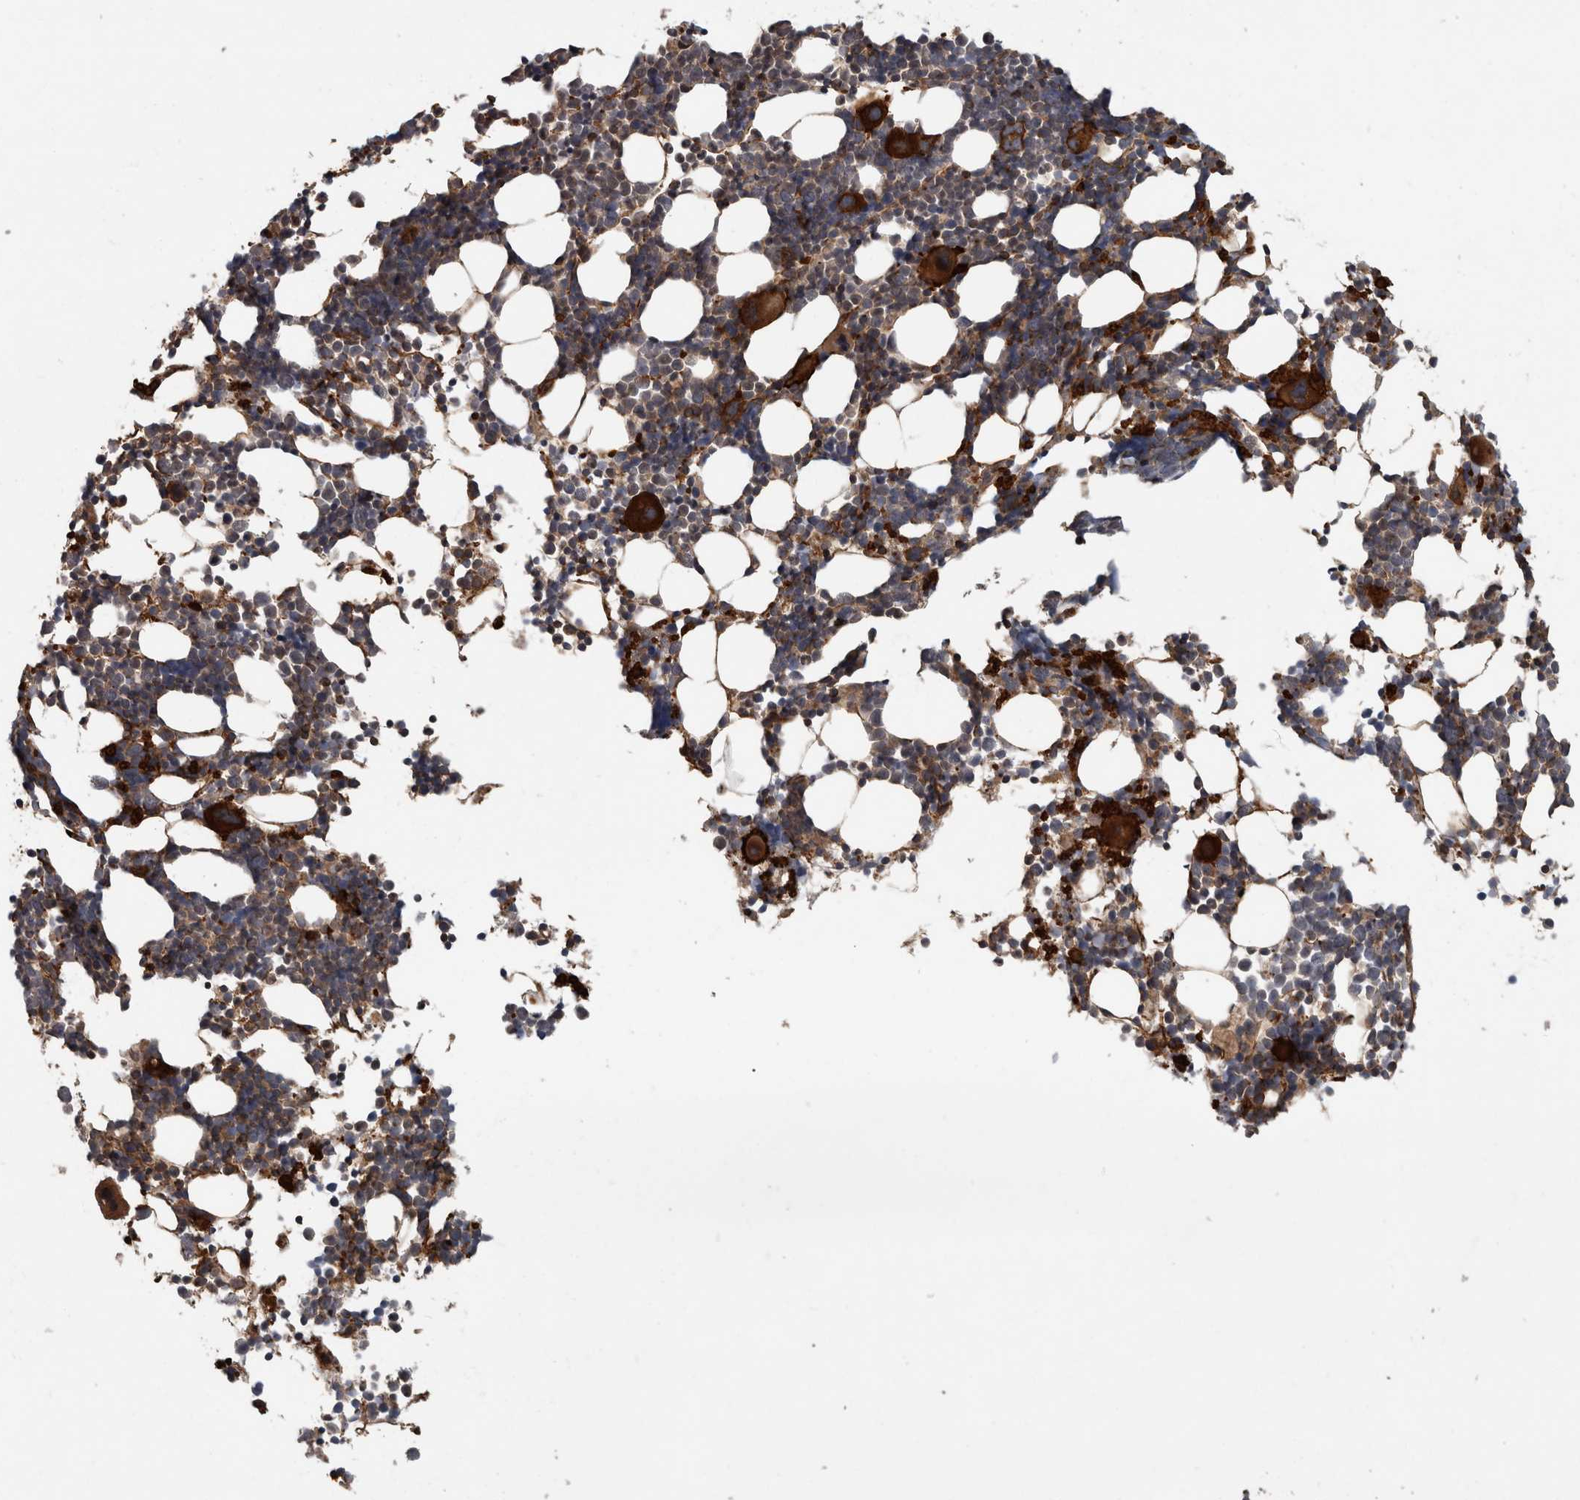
{"staining": {"intensity": "strong", "quantity": "<25%", "location": "cytoplasmic/membranous"}, "tissue": "bone marrow", "cell_type": "Hematopoietic cells", "image_type": "normal", "snomed": [{"axis": "morphology", "description": "Normal tissue, NOS"}, {"axis": "morphology", "description": "Inflammation, NOS"}, {"axis": "topography", "description": "Bone marrow"}], "caption": "Immunohistochemistry (IHC) of benign human bone marrow displays medium levels of strong cytoplasmic/membranous expression in about <25% of hematopoietic cells.", "gene": "VEGFD", "patient": {"sex": "male", "age": 21}}